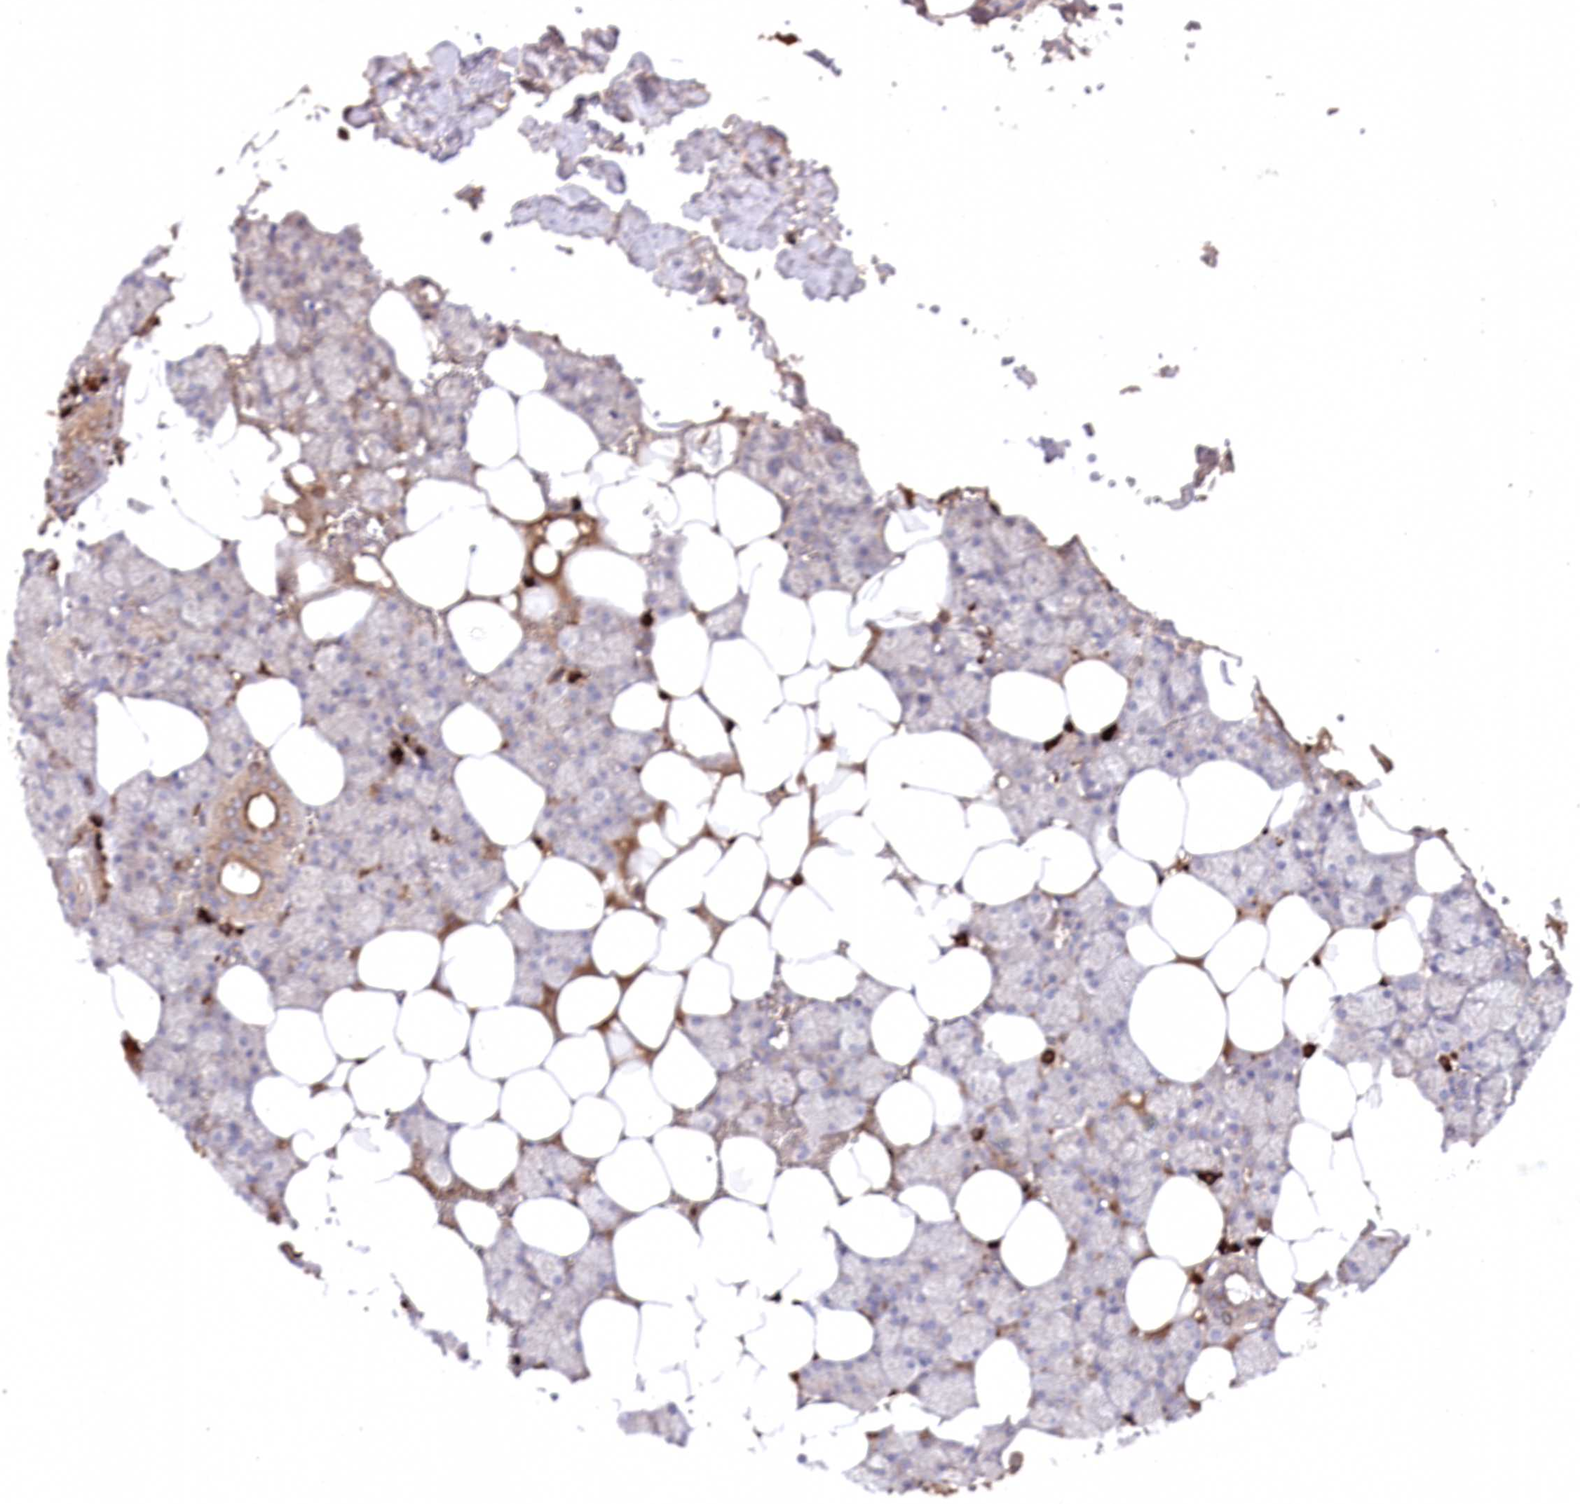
{"staining": {"intensity": "moderate", "quantity": "<25%", "location": "cytoplasmic/membranous"}, "tissue": "salivary gland", "cell_type": "Glandular cells", "image_type": "normal", "snomed": [{"axis": "morphology", "description": "Normal tissue, NOS"}, {"axis": "topography", "description": "Salivary gland"}], "caption": "Human salivary gland stained for a protein (brown) displays moderate cytoplasmic/membranous positive expression in approximately <25% of glandular cells.", "gene": "PPP1R21", "patient": {"sex": "male", "age": 62}}